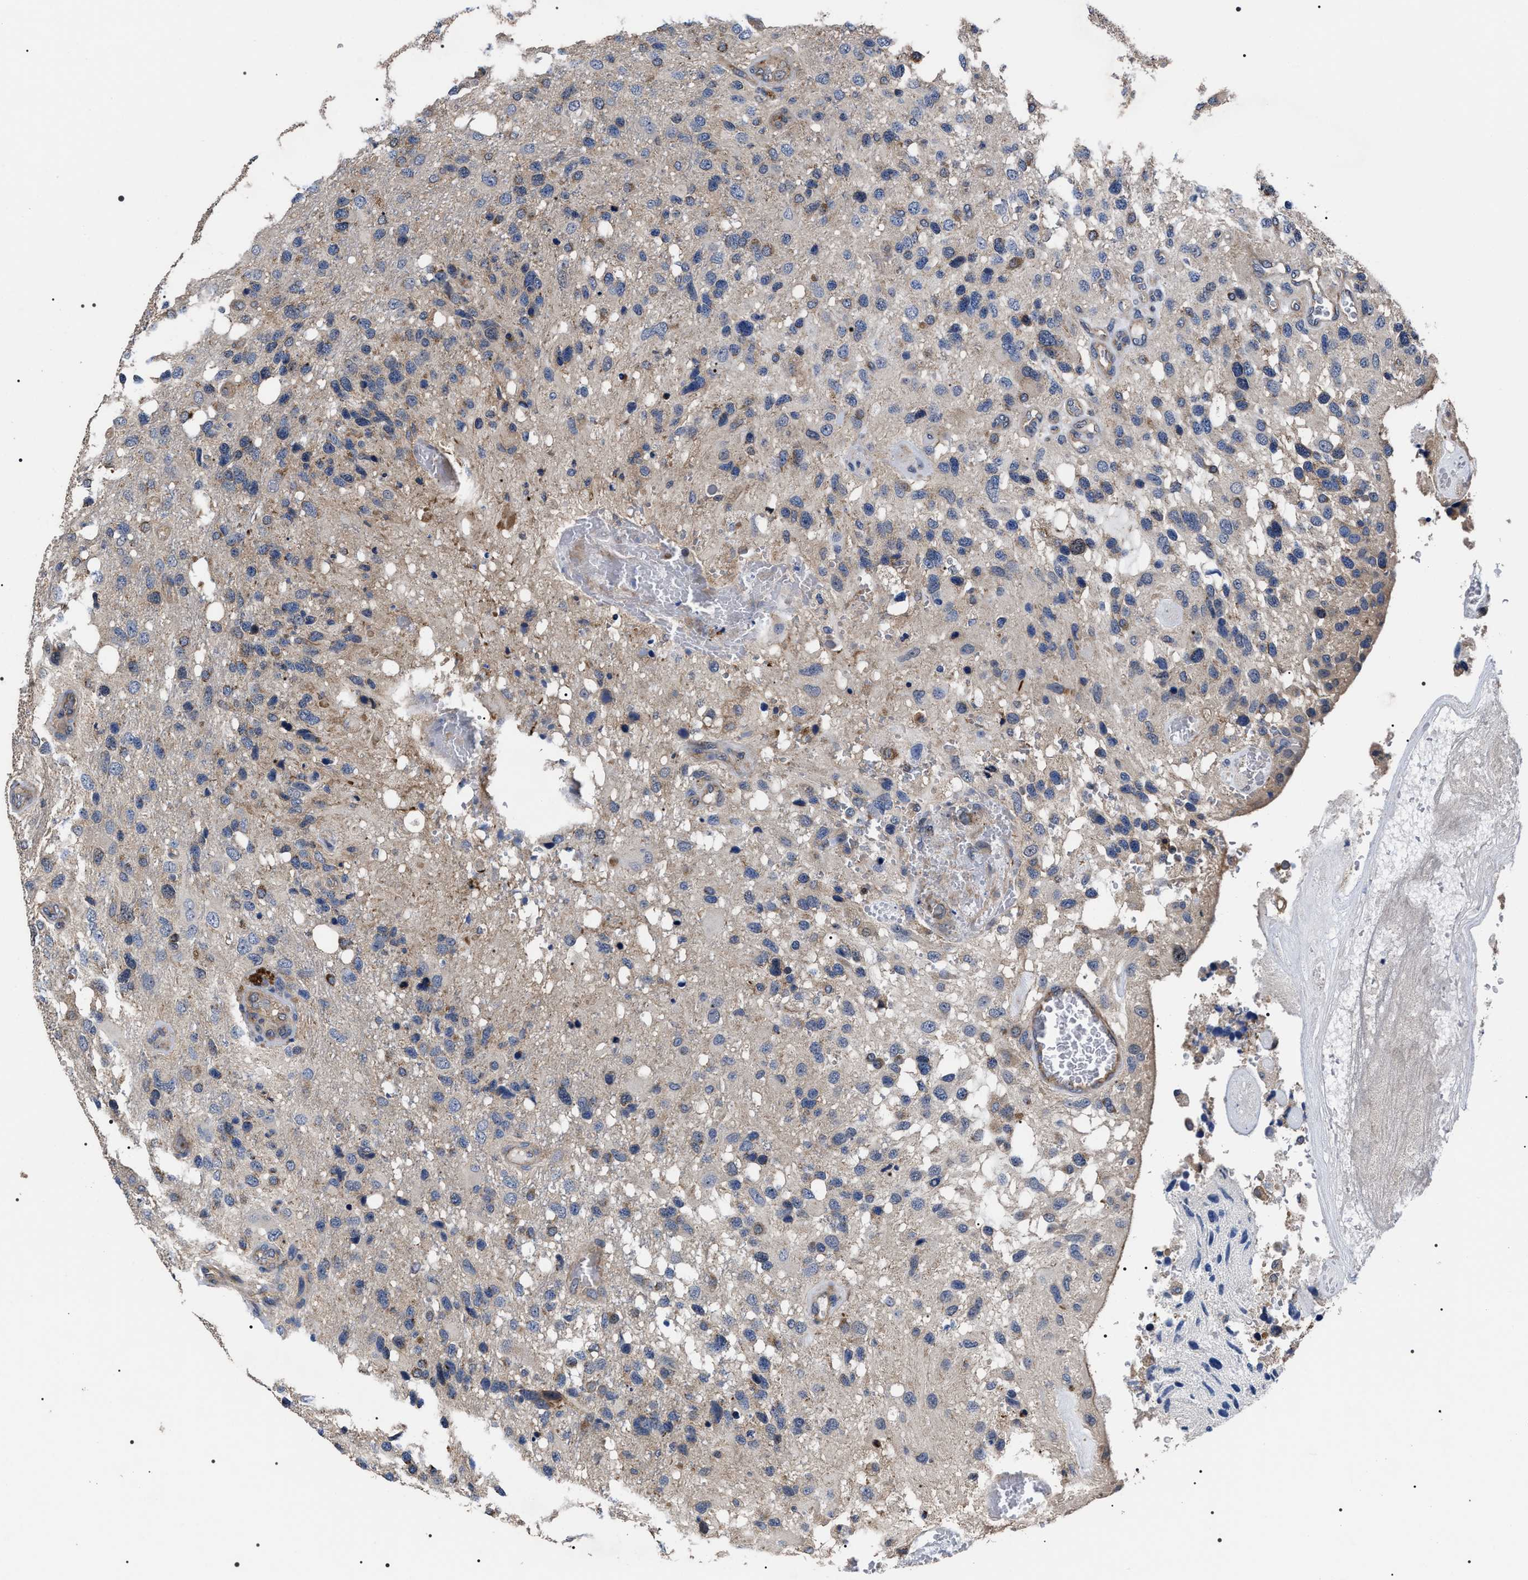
{"staining": {"intensity": "weak", "quantity": "<25%", "location": "cytoplasmic/membranous"}, "tissue": "glioma", "cell_type": "Tumor cells", "image_type": "cancer", "snomed": [{"axis": "morphology", "description": "Glioma, malignant, High grade"}, {"axis": "topography", "description": "Brain"}], "caption": "Malignant glioma (high-grade) was stained to show a protein in brown. There is no significant expression in tumor cells.", "gene": "MIS18A", "patient": {"sex": "female", "age": 58}}